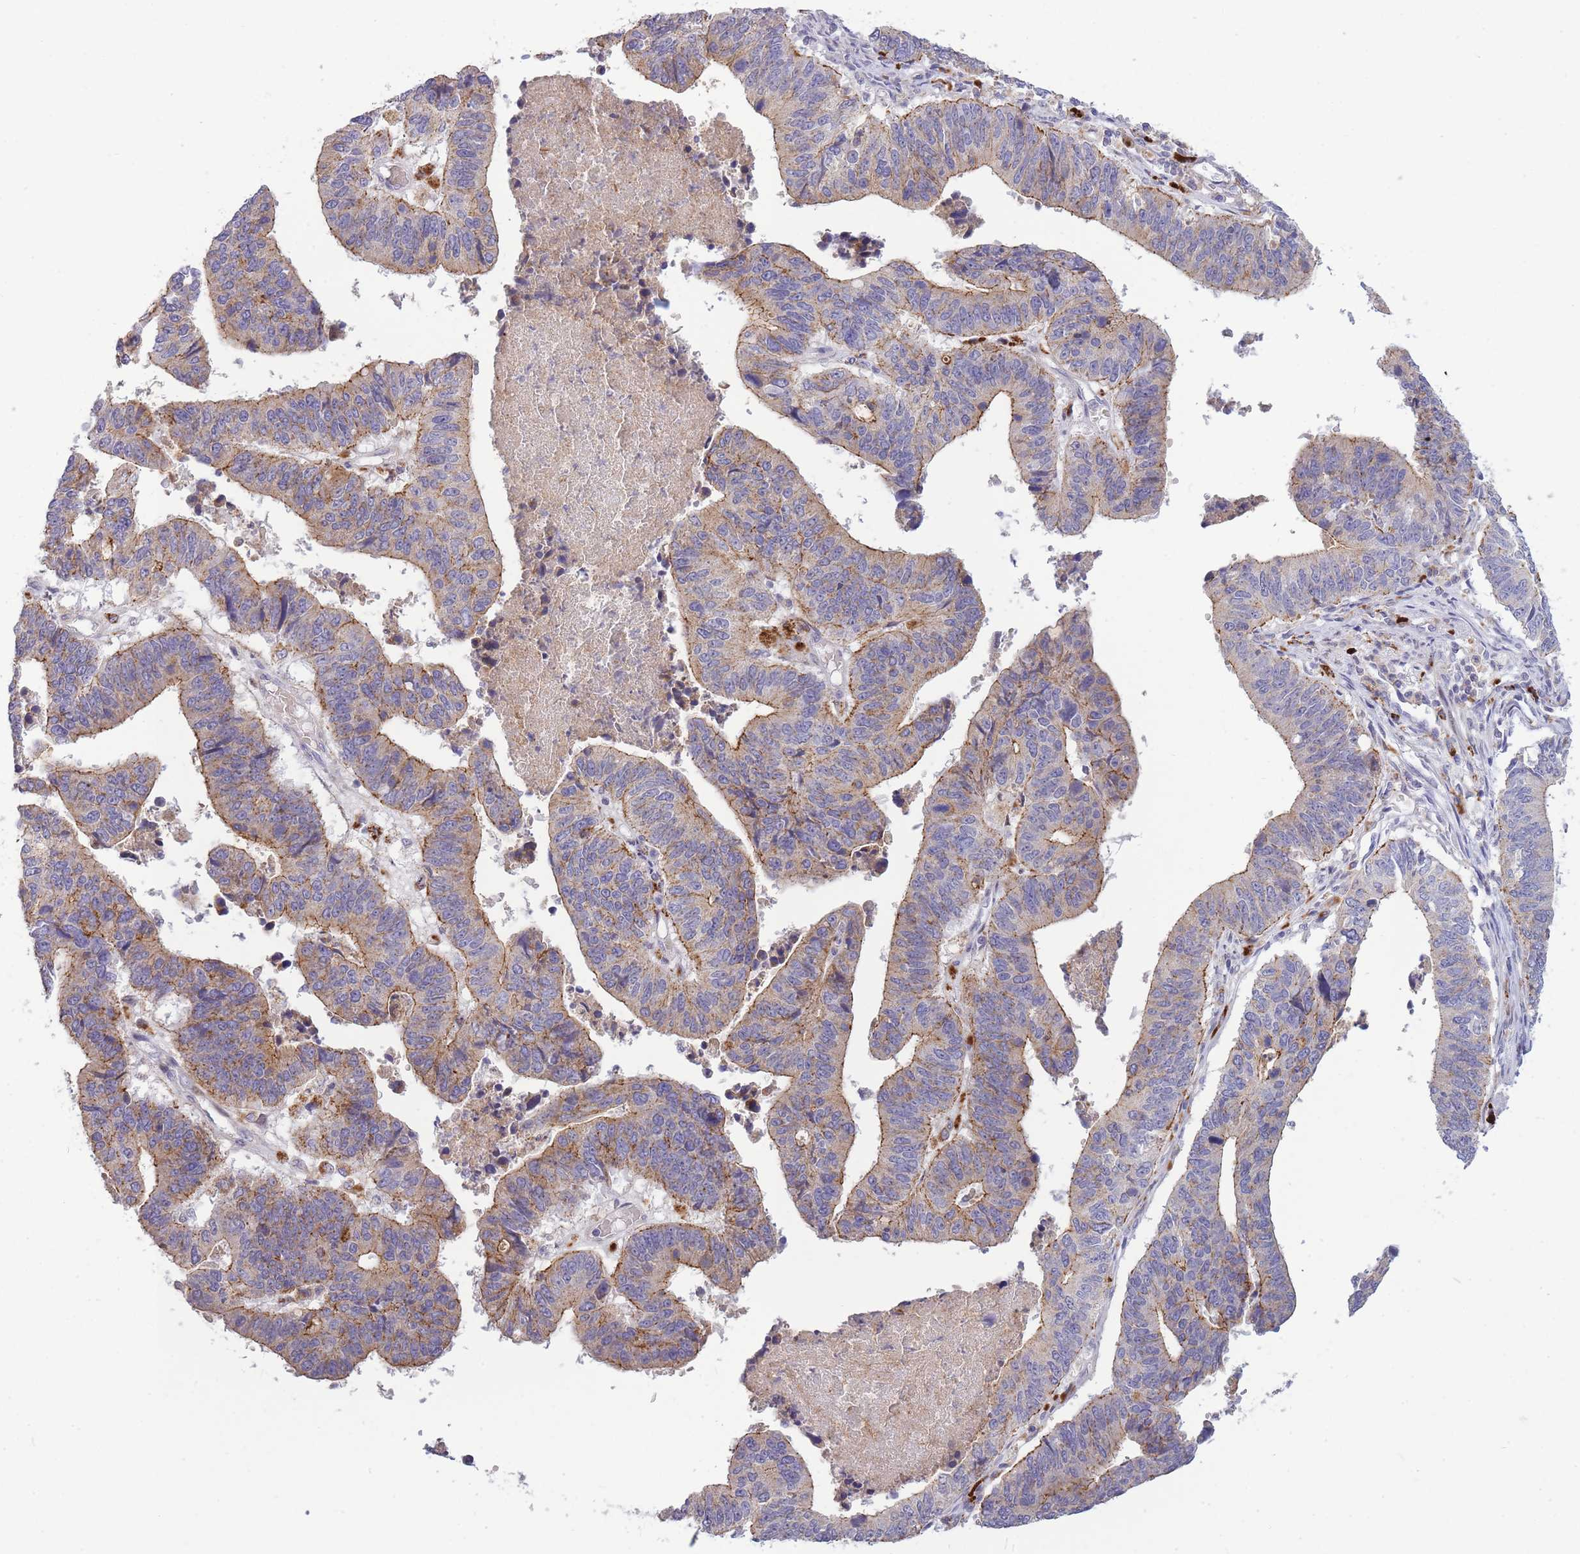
{"staining": {"intensity": "weak", "quantity": "25%-75%", "location": "cytoplasmic/membranous"}, "tissue": "stomach cancer", "cell_type": "Tumor cells", "image_type": "cancer", "snomed": [{"axis": "morphology", "description": "Adenocarcinoma, NOS"}, {"axis": "topography", "description": "Stomach"}], "caption": "Protein analysis of stomach cancer tissue demonstrates weak cytoplasmic/membranous staining in approximately 25%-75% of tumor cells.", "gene": "TRIM61", "patient": {"sex": "male", "age": 59}}